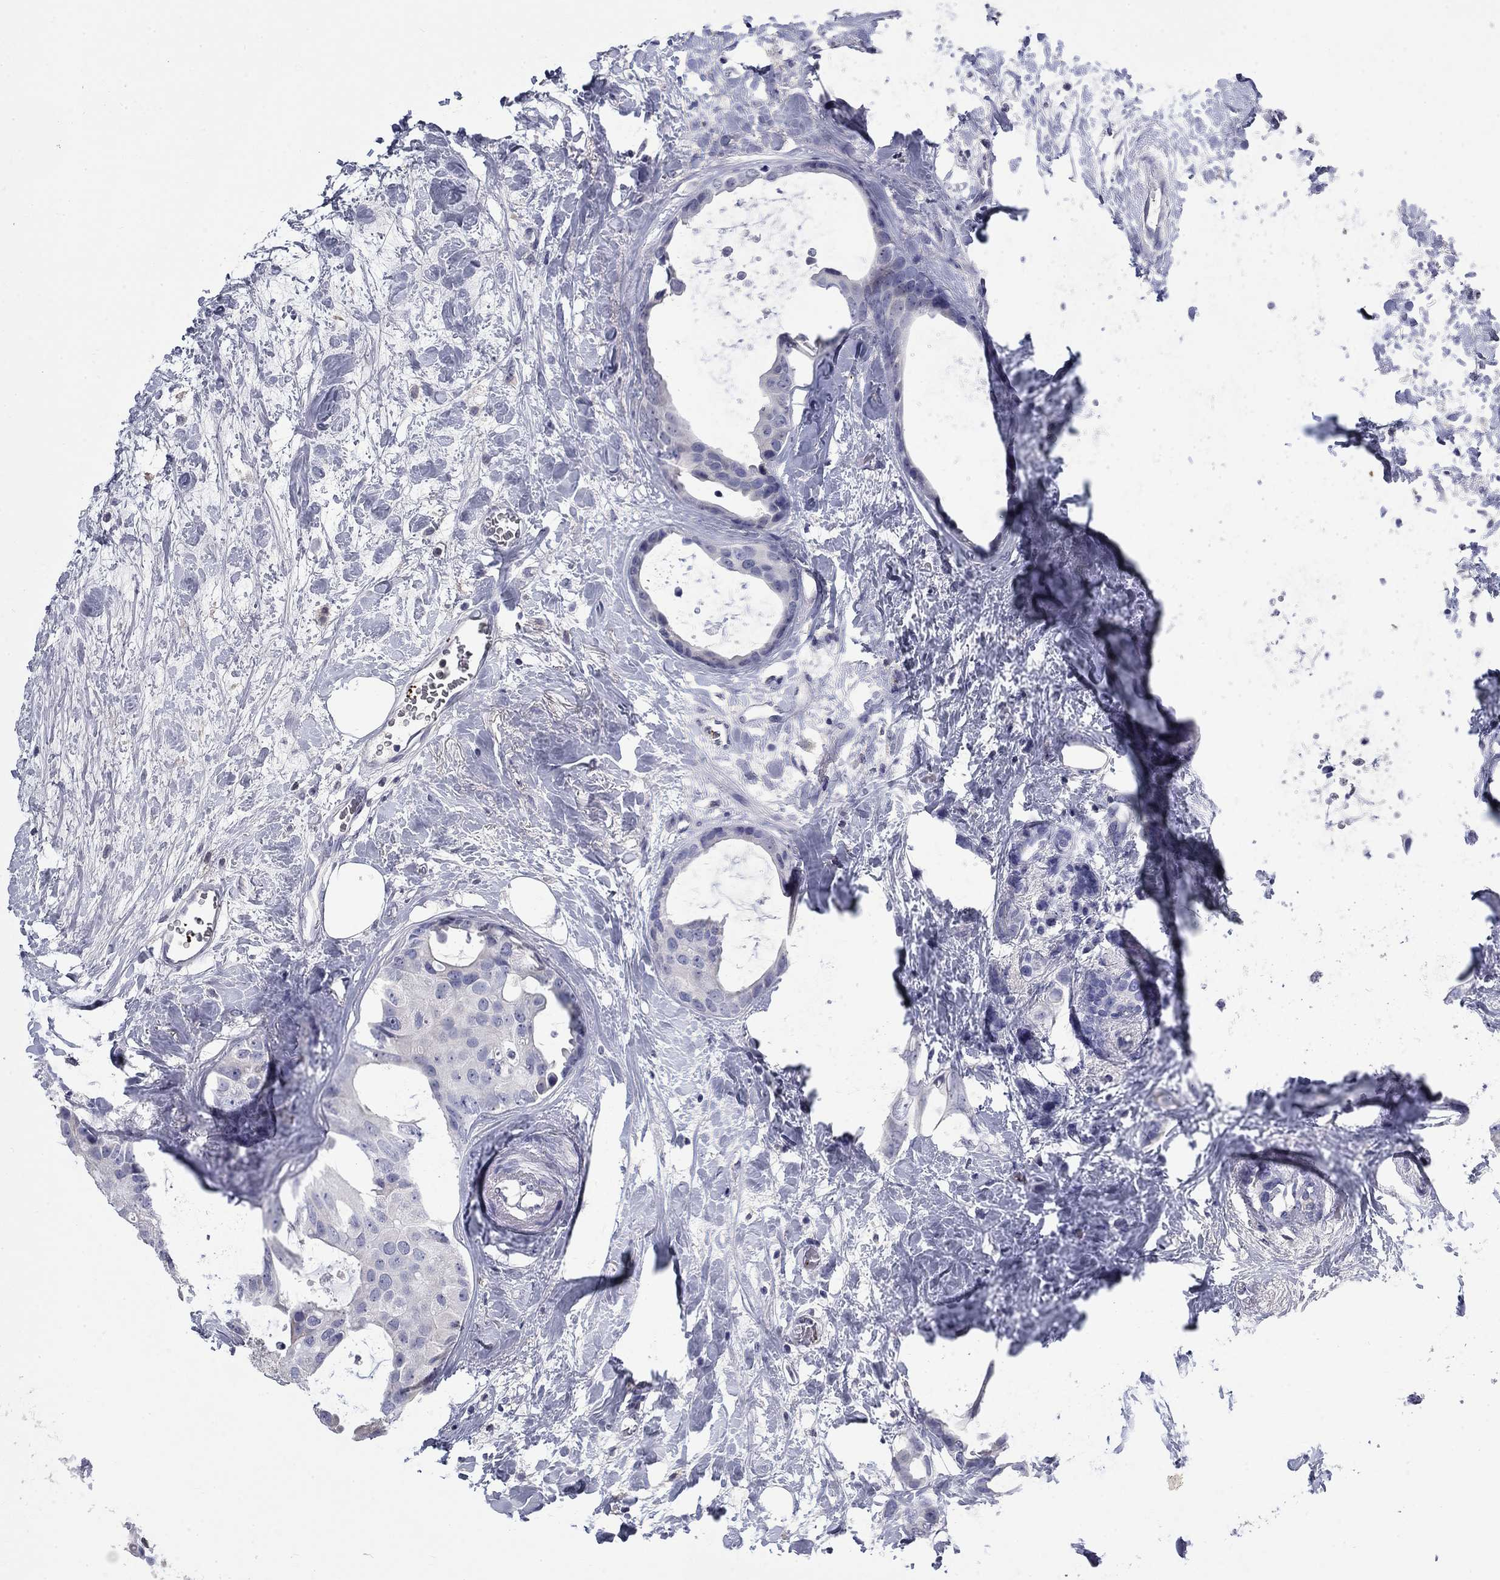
{"staining": {"intensity": "negative", "quantity": "none", "location": "none"}, "tissue": "breast cancer", "cell_type": "Tumor cells", "image_type": "cancer", "snomed": [{"axis": "morphology", "description": "Duct carcinoma"}, {"axis": "topography", "description": "Breast"}], "caption": "There is no significant positivity in tumor cells of breast cancer (infiltrating ductal carcinoma).", "gene": "PLEK", "patient": {"sex": "female", "age": 45}}